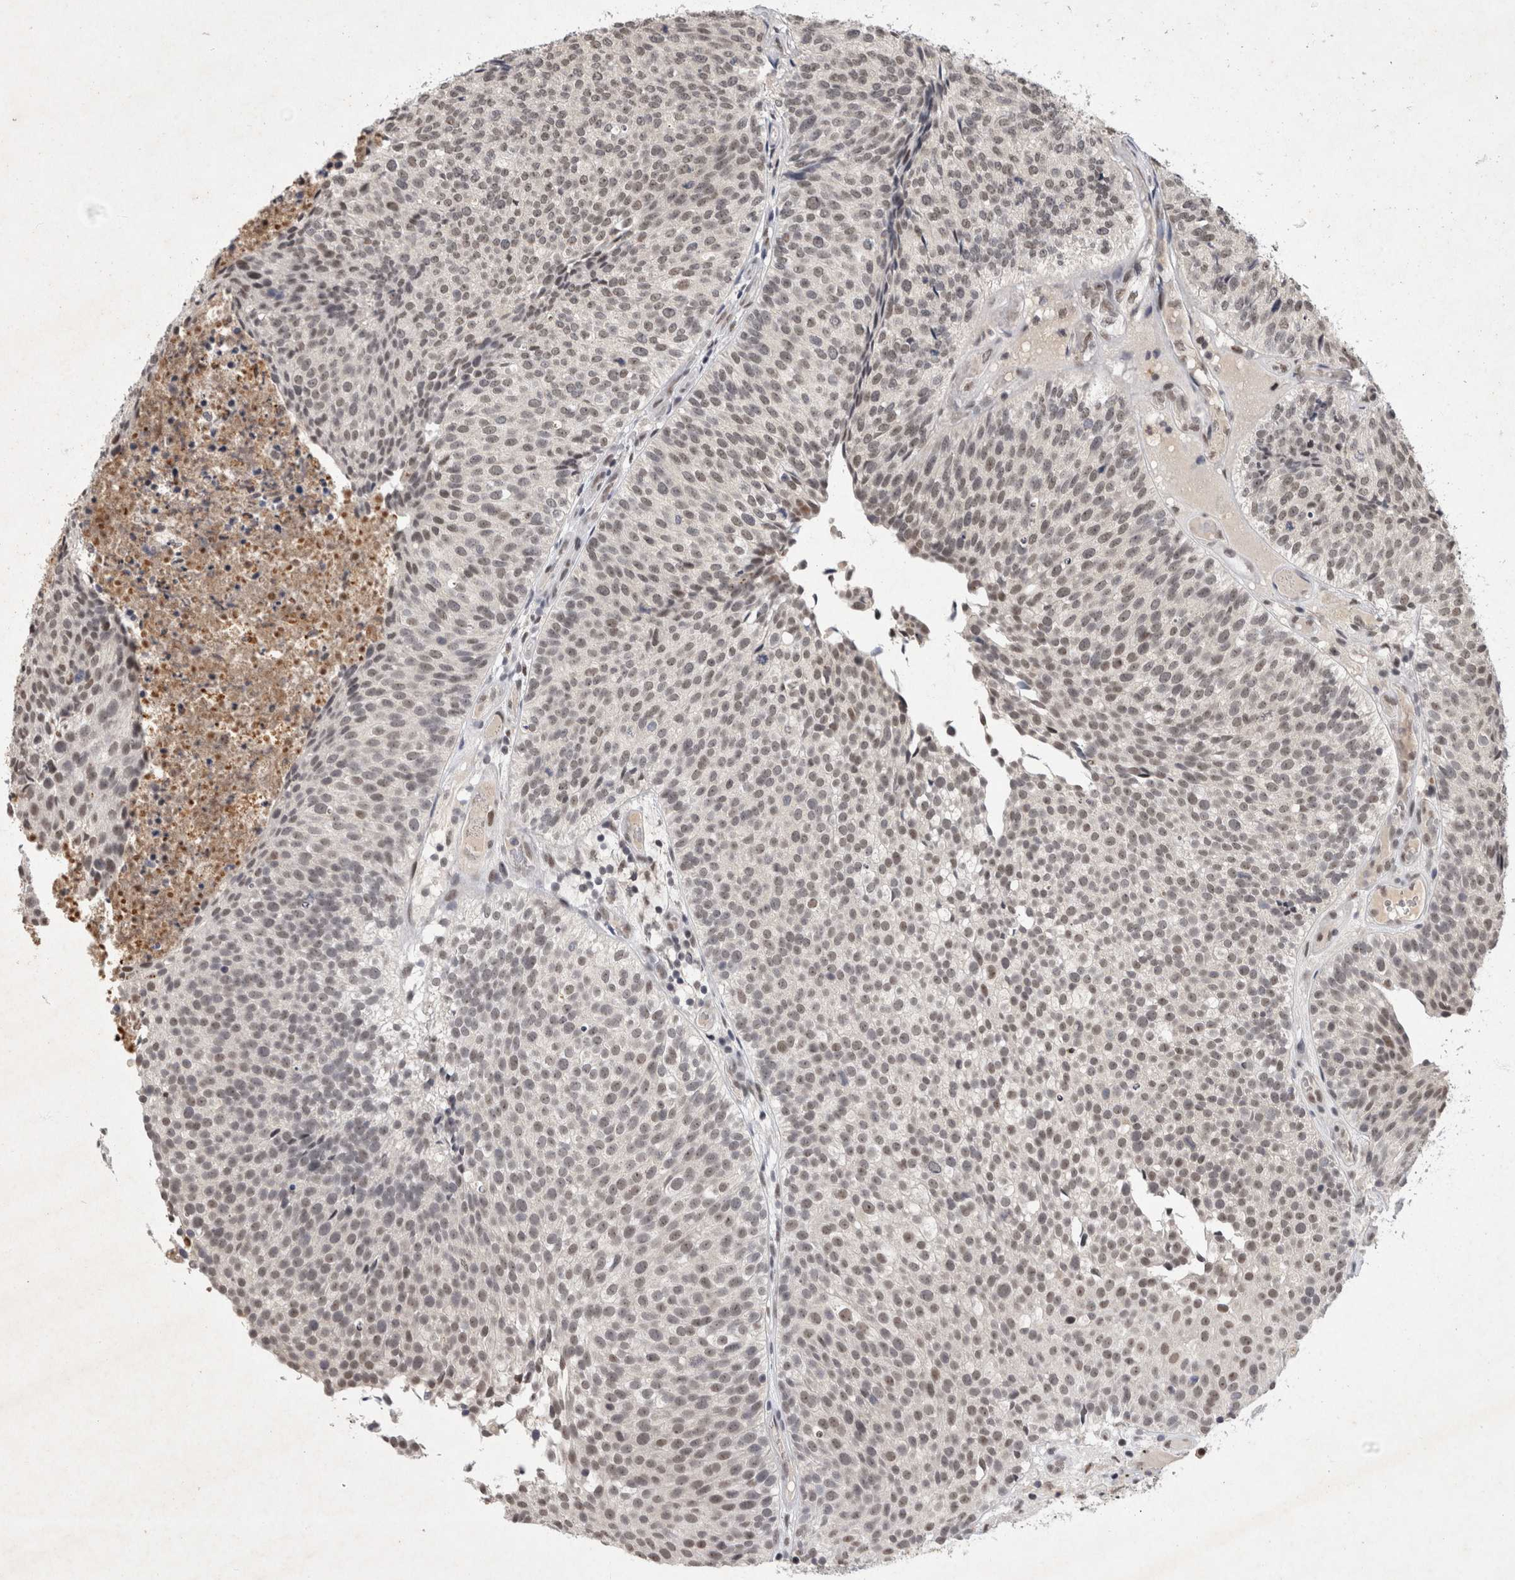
{"staining": {"intensity": "moderate", "quantity": ">75%", "location": "nuclear"}, "tissue": "urothelial cancer", "cell_type": "Tumor cells", "image_type": "cancer", "snomed": [{"axis": "morphology", "description": "Urothelial carcinoma, Low grade"}, {"axis": "topography", "description": "Urinary bladder"}], "caption": "This image demonstrates immunohistochemistry staining of urothelial cancer, with medium moderate nuclear staining in about >75% of tumor cells.", "gene": "XRCC5", "patient": {"sex": "male", "age": 86}}